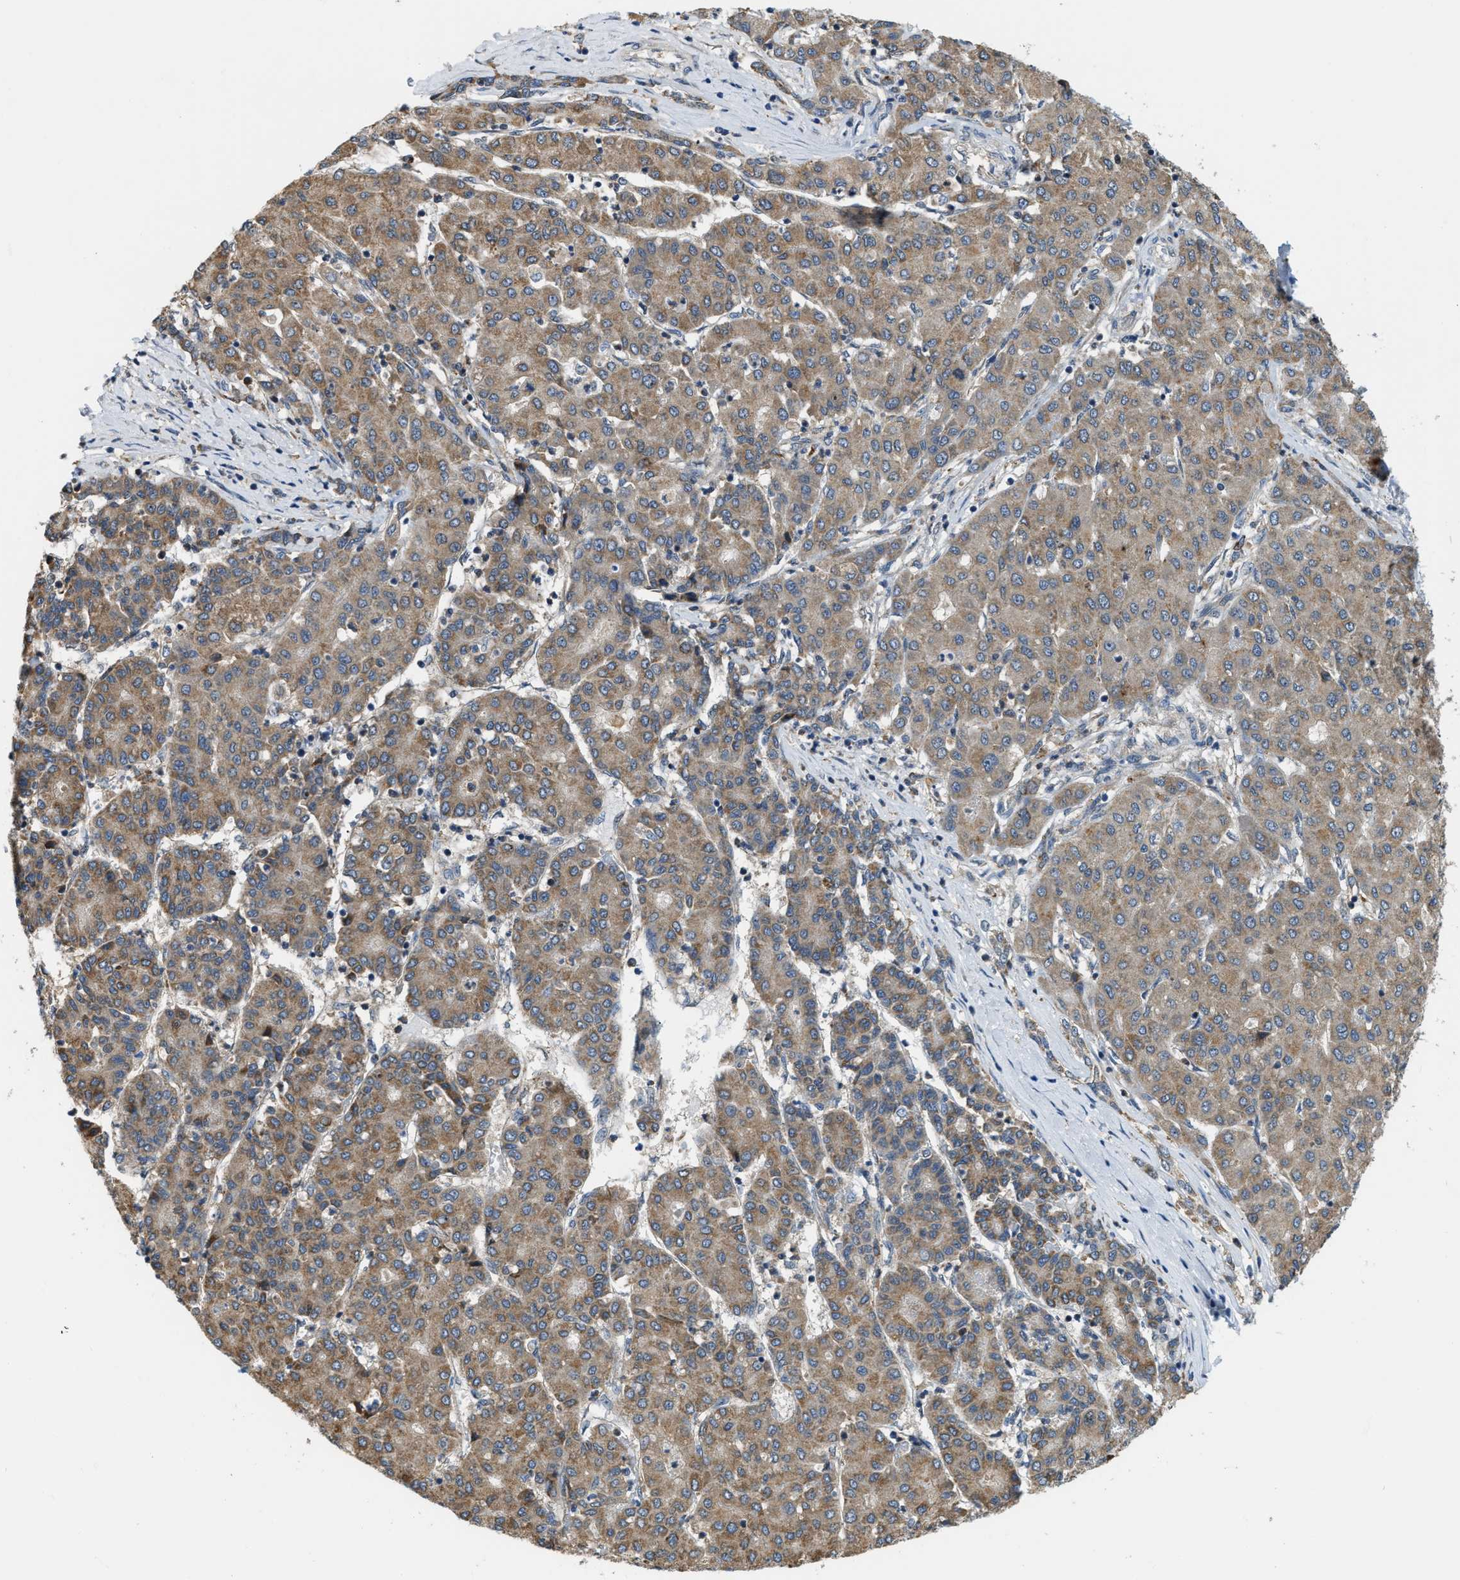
{"staining": {"intensity": "moderate", "quantity": ">75%", "location": "cytoplasmic/membranous"}, "tissue": "liver cancer", "cell_type": "Tumor cells", "image_type": "cancer", "snomed": [{"axis": "morphology", "description": "Carcinoma, Hepatocellular, NOS"}, {"axis": "topography", "description": "Liver"}], "caption": "The photomicrograph reveals immunohistochemical staining of hepatocellular carcinoma (liver). There is moderate cytoplasmic/membranous staining is appreciated in about >75% of tumor cells. (DAB IHC with brightfield microscopy, high magnification).", "gene": "STARD3NL", "patient": {"sex": "male", "age": 65}}